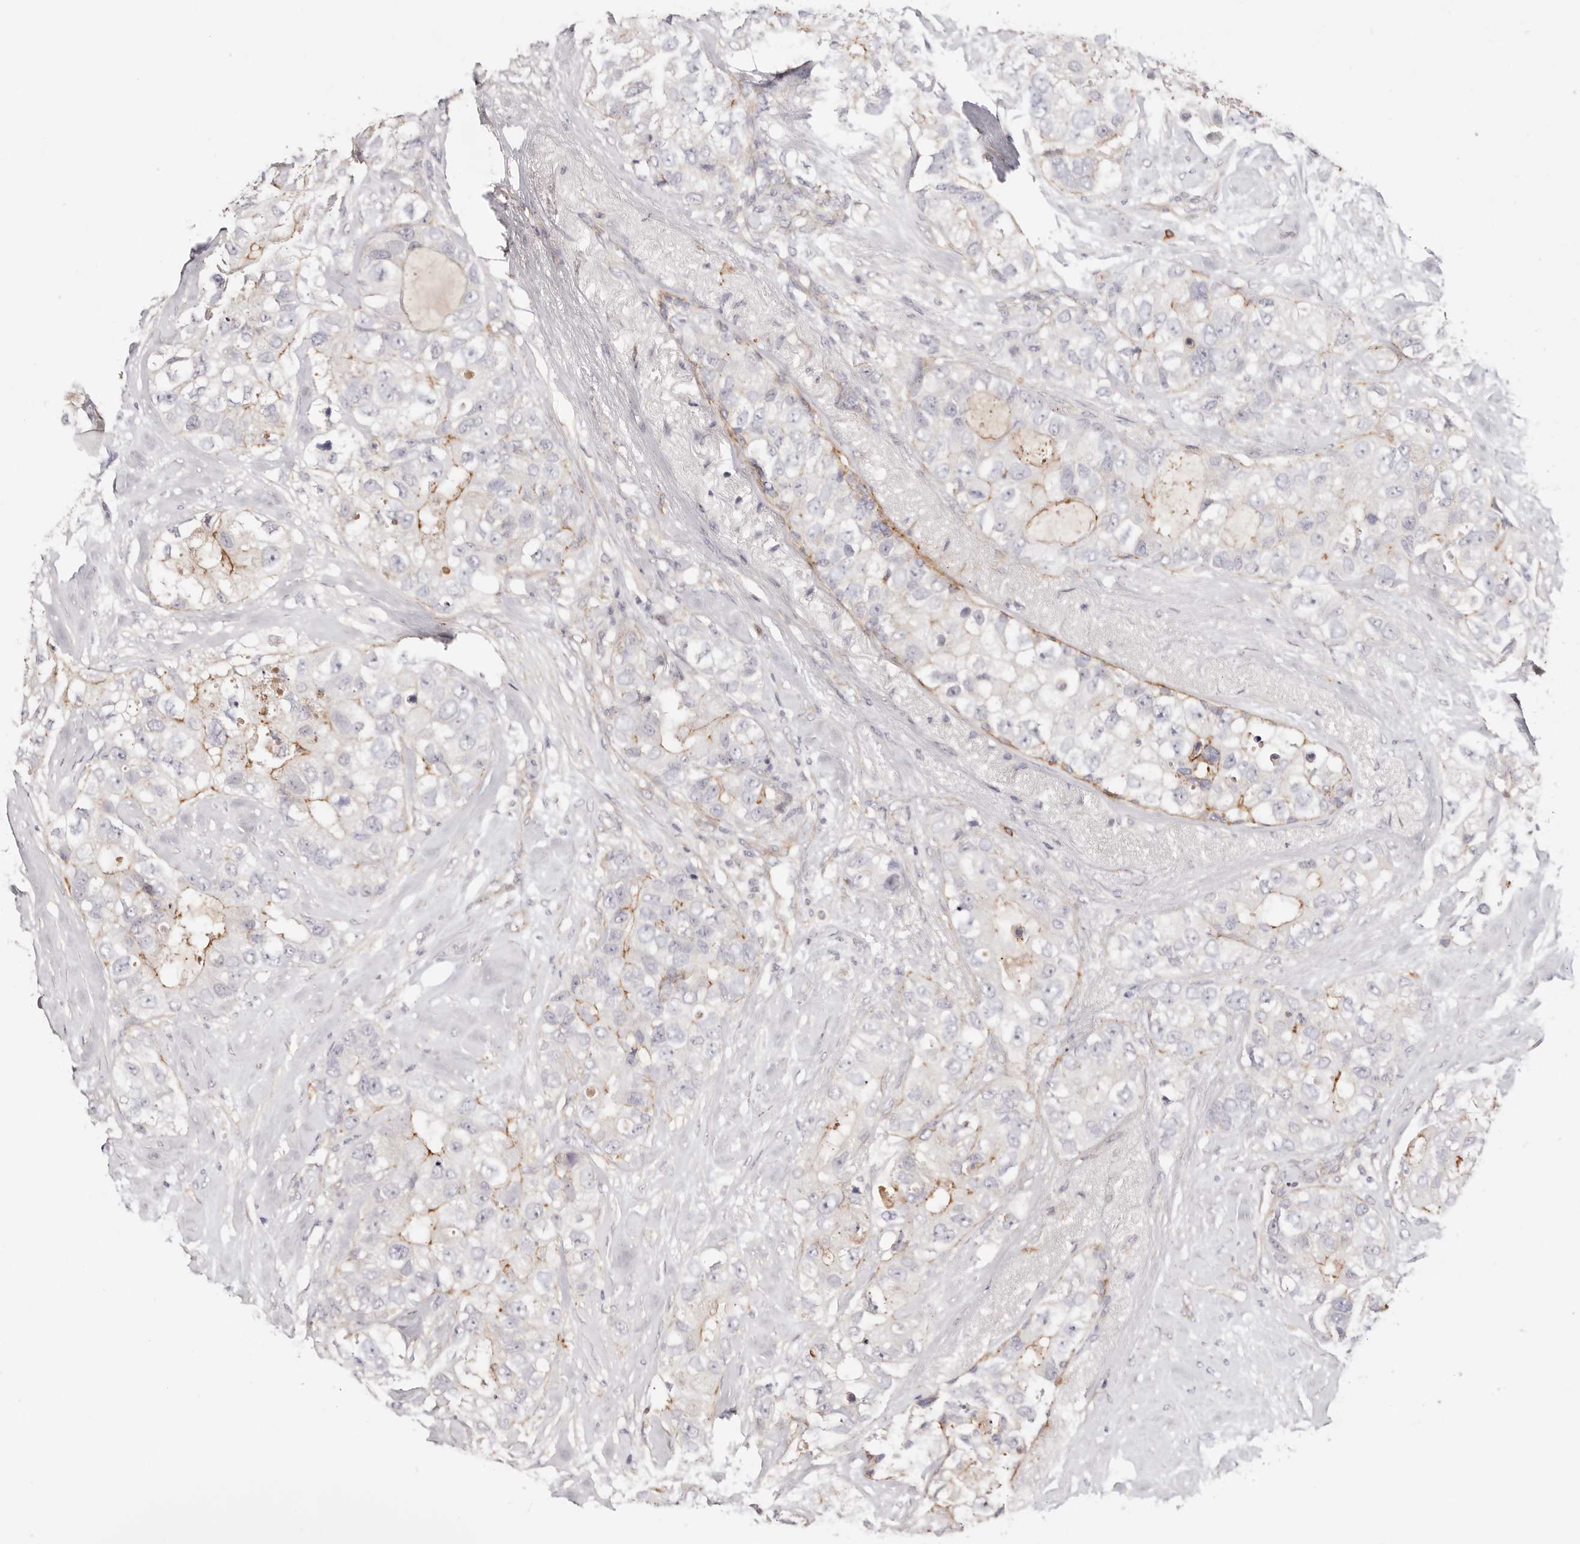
{"staining": {"intensity": "moderate", "quantity": "<25%", "location": "cytoplasmic/membranous"}, "tissue": "breast cancer", "cell_type": "Tumor cells", "image_type": "cancer", "snomed": [{"axis": "morphology", "description": "Duct carcinoma"}, {"axis": "topography", "description": "Breast"}], "caption": "Tumor cells exhibit low levels of moderate cytoplasmic/membranous staining in about <25% of cells in human breast intraductal carcinoma.", "gene": "SLC35B2", "patient": {"sex": "female", "age": 62}}